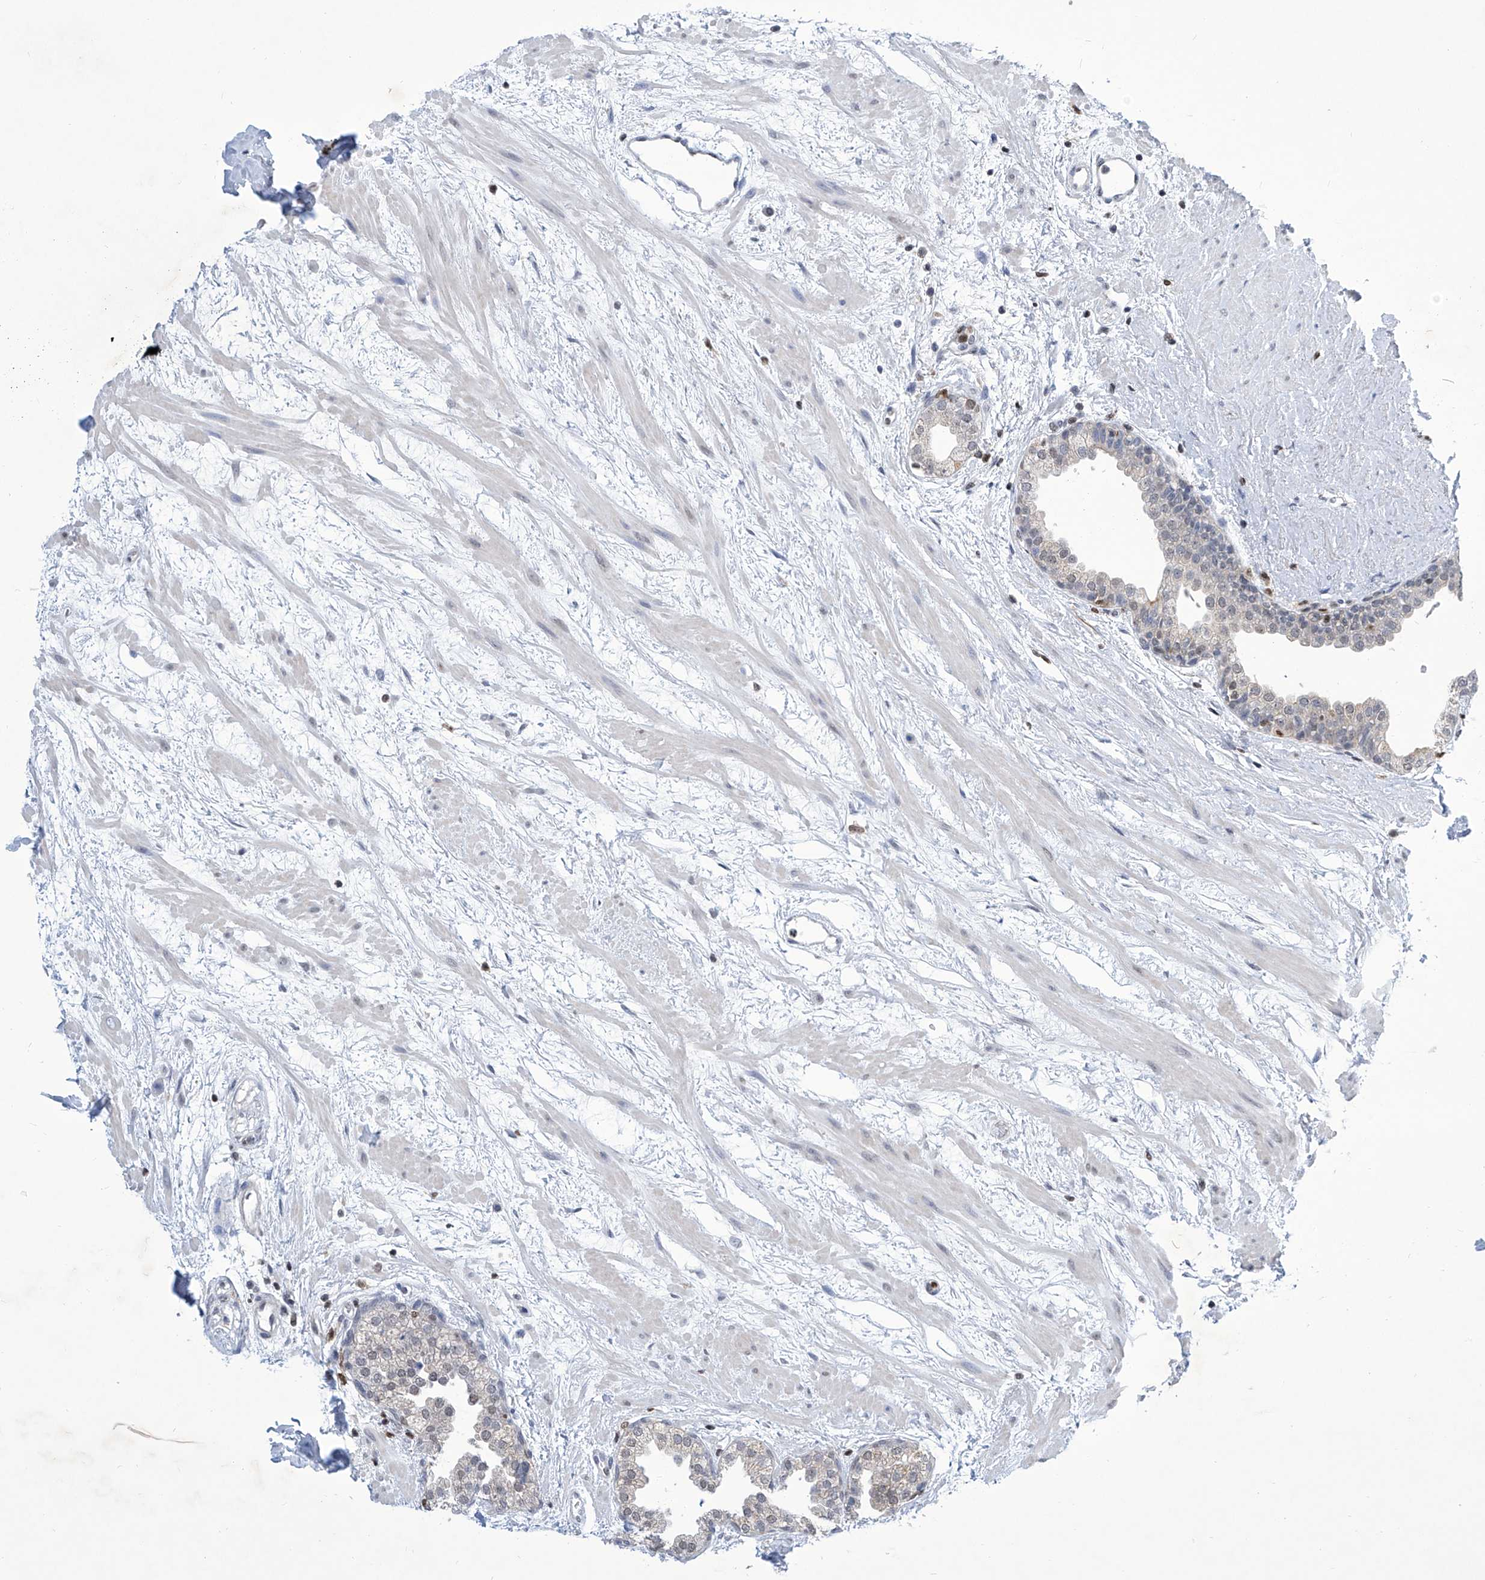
{"staining": {"intensity": "negative", "quantity": "none", "location": "none"}, "tissue": "prostate", "cell_type": "Glandular cells", "image_type": "normal", "snomed": [{"axis": "morphology", "description": "Normal tissue, NOS"}, {"axis": "topography", "description": "Prostate"}], "caption": "This is an immunohistochemistry (IHC) image of benign prostate. There is no positivity in glandular cells.", "gene": "SREBF2", "patient": {"sex": "male", "age": 48}}